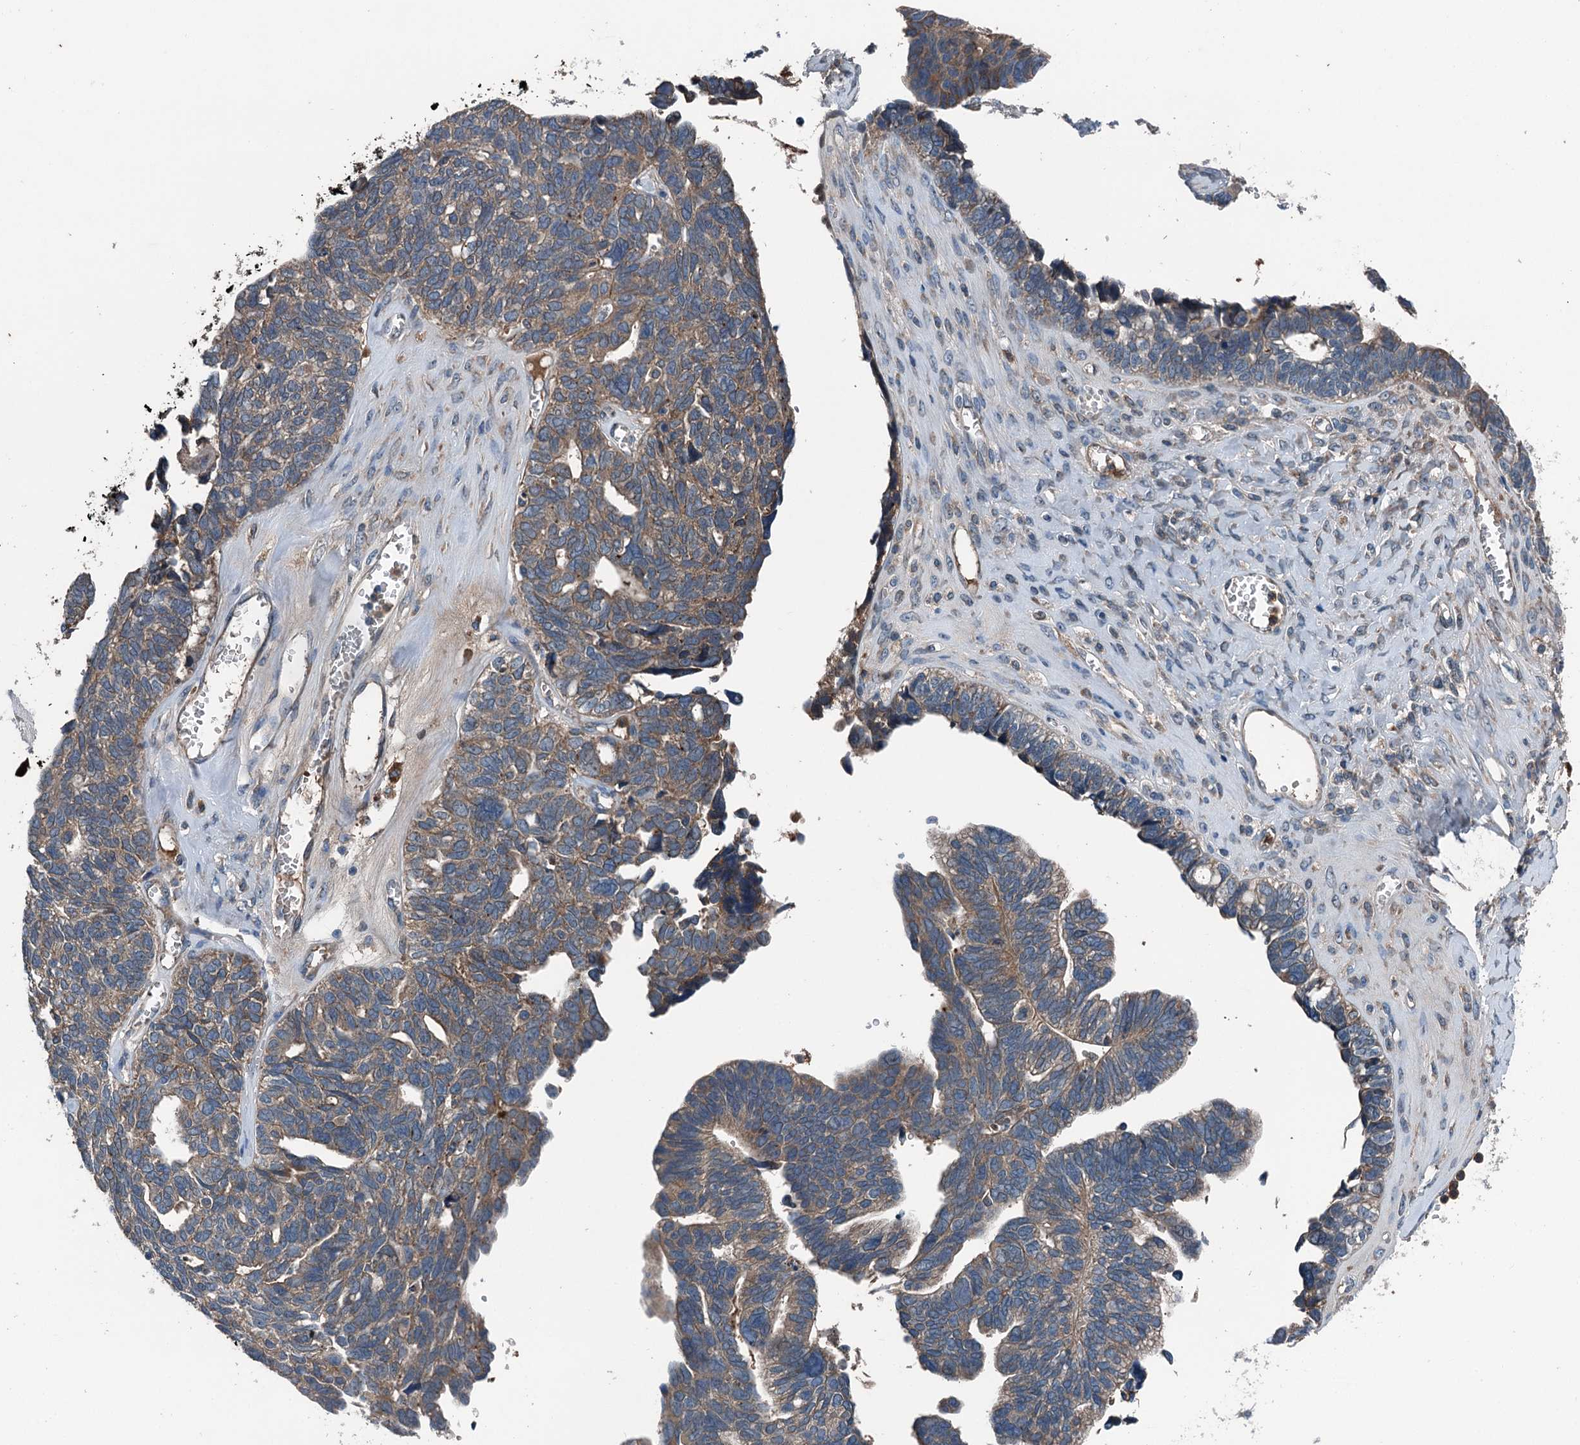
{"staining": {"intensity": "weak", "quantity": "25%-75%", "location": "cytoplasmic/membranous"}, "tissue": "ovarian cancer", "cell_type": "Tumor cells", "image_type": "cancer", "snomed": [{"axis": "morphology", "description": "Cystadenocarcinoma, serous, NOS"}, {"axis": "topography", "description": "Ovary"}], "caption": "Ovarian cancer (serous cystadenocarcinoma) was stained to show a protein in brown. There is low levels of weak cytoplasmic/membranous staining in about 25%-75% of tumor cells.", "gene": "PDSS1", "patient": {"sex": "female", "age": 79}}